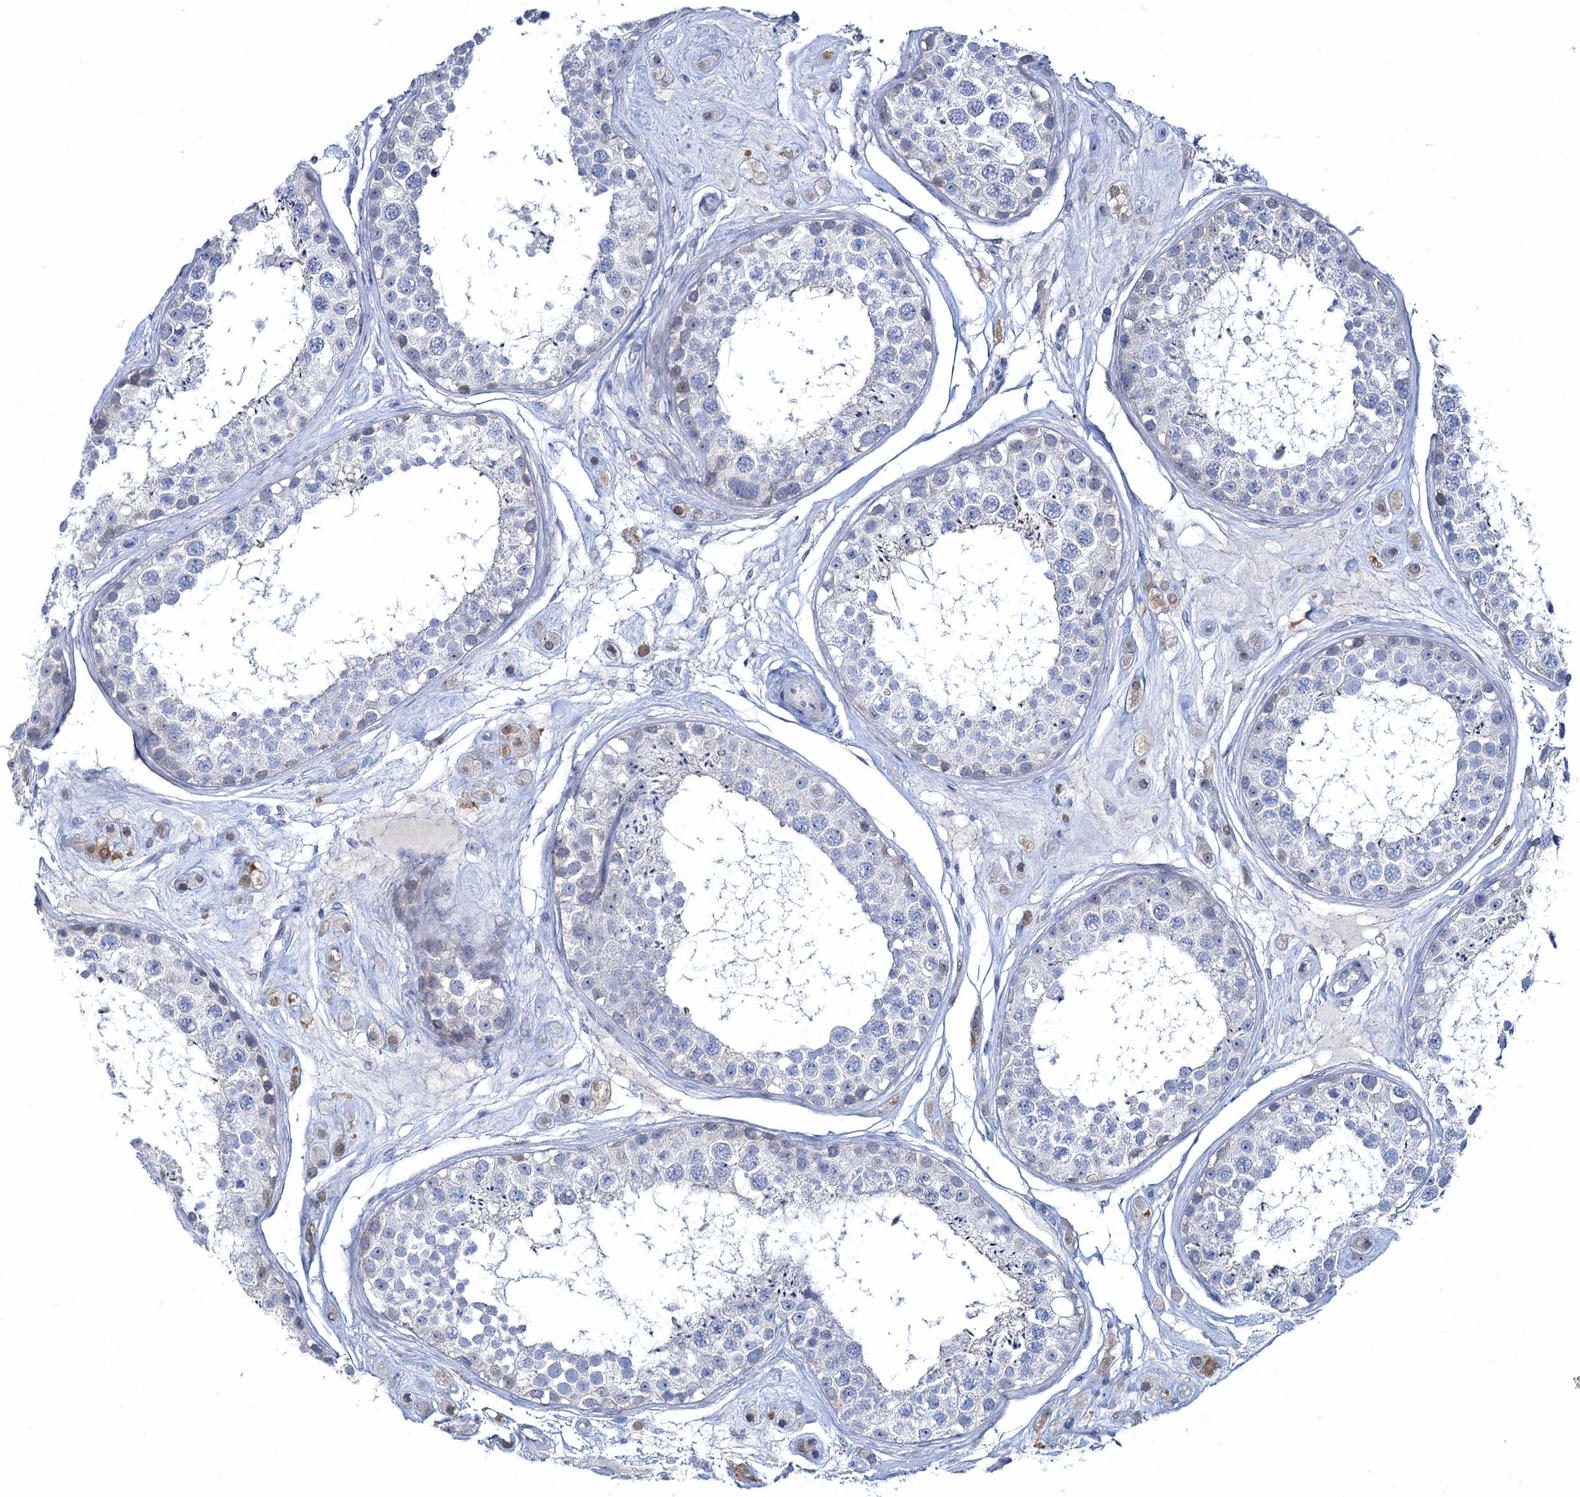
{"staining": {"intensity": "negative", "quantity": "none", "location": "none"}, "tissue": "testis", "cell_type": "Cells in seminiferous ducts", "image_type": "normal", "snomed": [{"axis": "morphology", "description": "Normal tissue, NOS"}, {"axis": "topography", "description": "Testis"}], "caption": "This is an IHC photomicrograph of unremarkable human testis. There is no positivity in cells in seminiferous ducts.", "gene": "TOX3", "patient": {"sex": "male", "age": 25}}